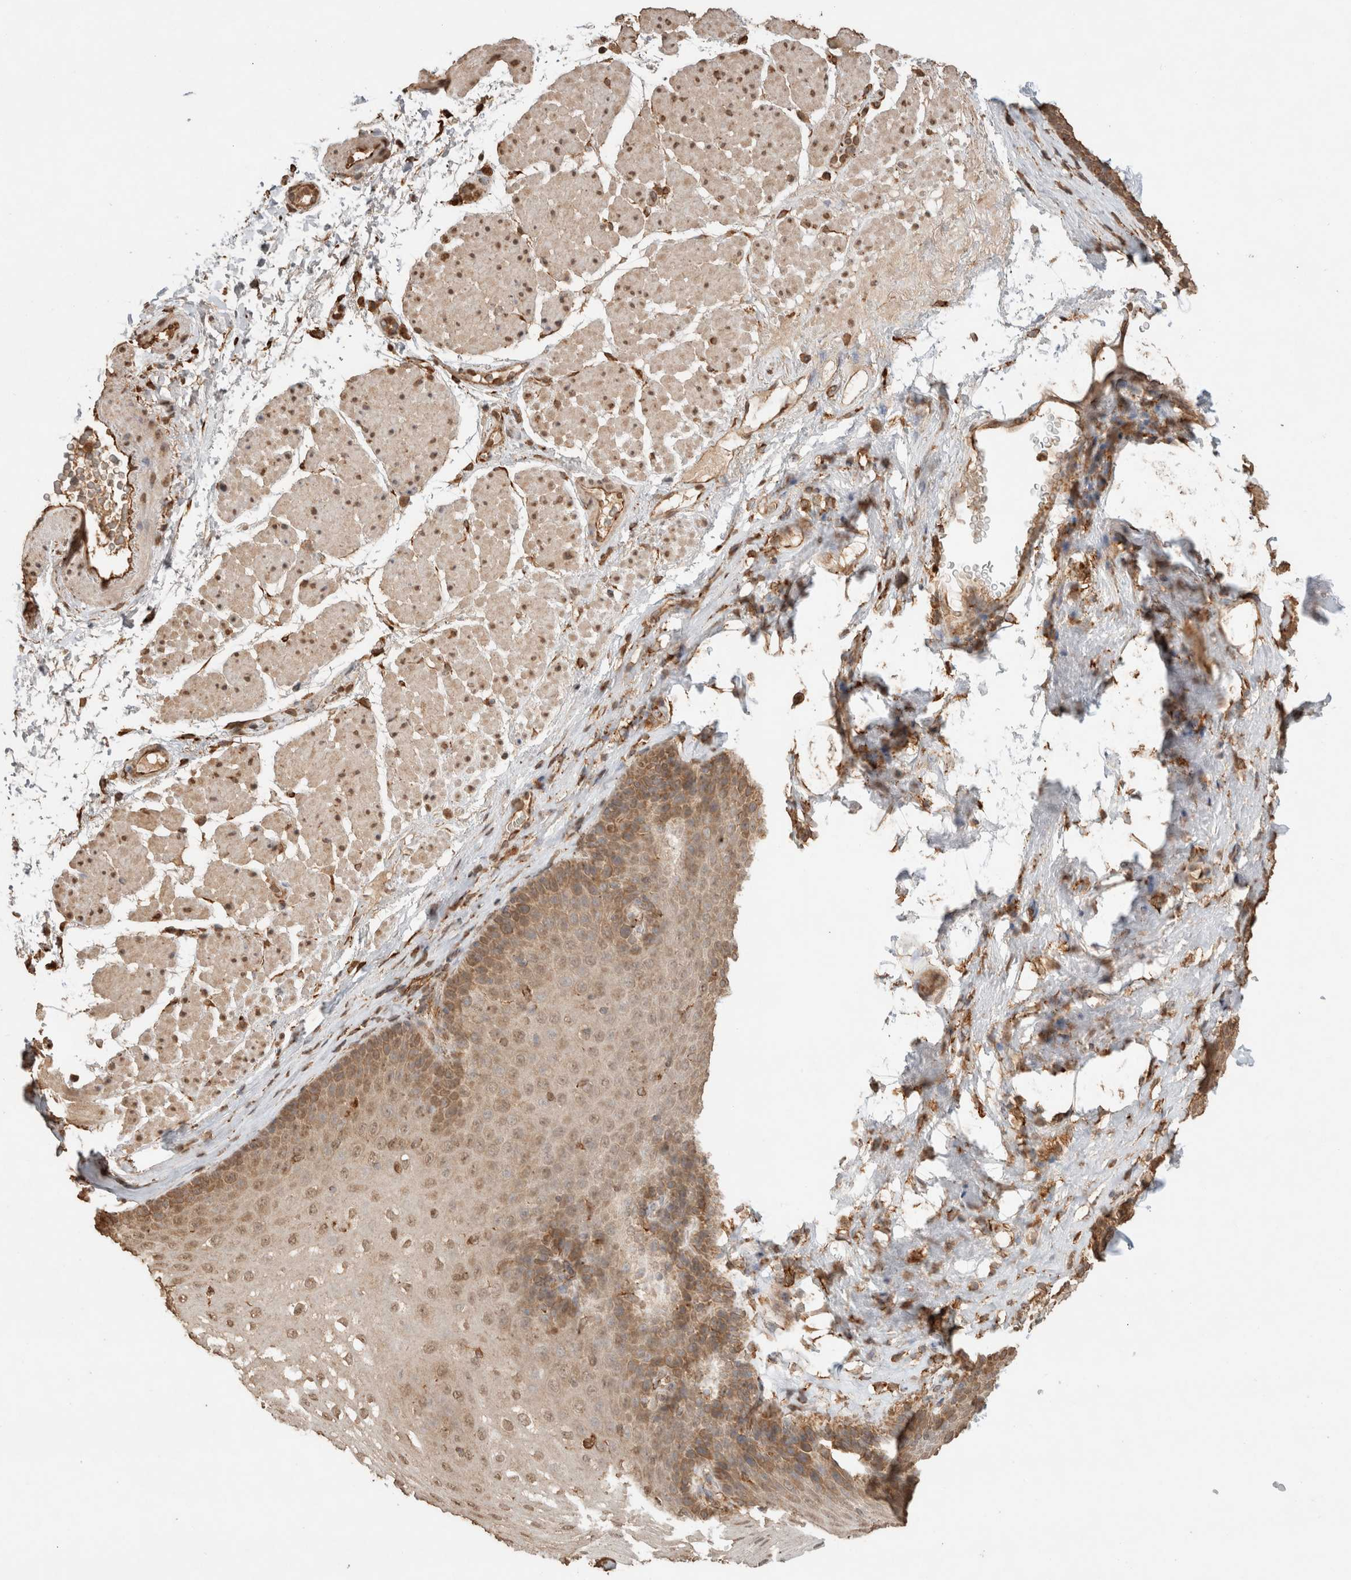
{"staining": {"intensity": "moderate", "quantity": ">75%", "location": "cytoplasmic/membranous"}, "tissue": "esophagus", "cell_type": "Squamous epithelial cells", "image_type": "normal", "snomed": [{"axis": "morphology", "description": "Normal tissue, NOS"}, {"axis": "topography", "description": "Esophagus"}], "caption": "Immunohistochemistry image of benign human esophagus stained for a protein (brown), which exhibits medium levels of moderate cytoplasmic/membranous staining in approximately >75% of squamous epithelial cells.", "gene": "ERAP1", "patient": {"sex": "female", "age": 66}}